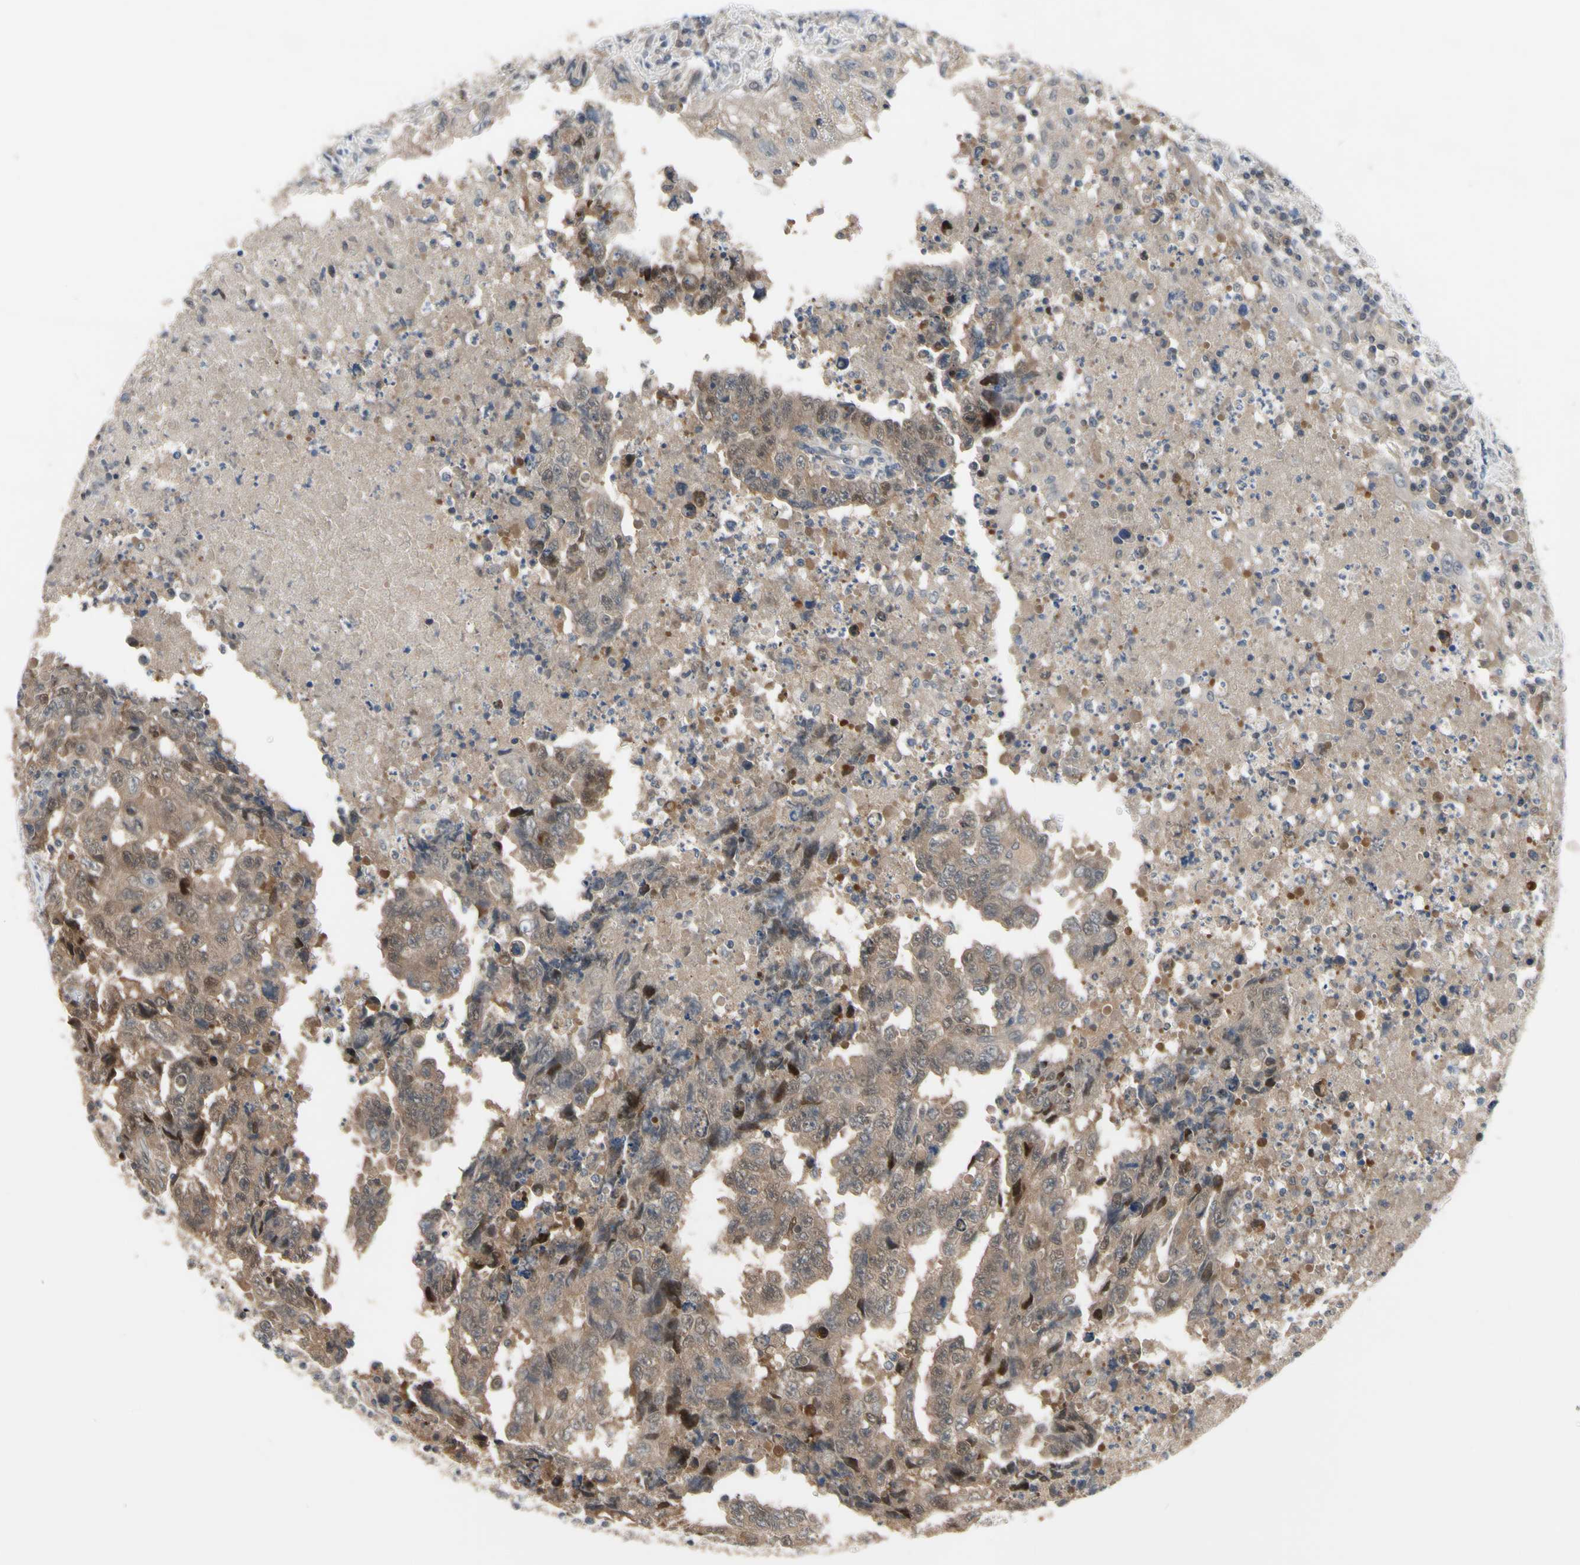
{"staining": {"intensity": "moderate", "quantity": ">75%", "location": "cytoplasmic/membranous"}, "tissue": "testis cancer", "cell_type": "Tumor cells", "image_type": "cancer", "snomed": [{"axis": "morphology", "description": "Necrosis, NOS"}, {"axis": "morphology", "description": "Carcinoma, Embryonal, NOS"}, {"axis": "topography", "description": "Testis"}], "caption": "Embryonal carcinoma (testis) stained for a protein (brown) demonstrates moderate cytoplasmic/membranous positive positivity in approximately >75% of tumor cells.", "gene": "HSPA4", "patient": {"sex": "male", "age": 19}}